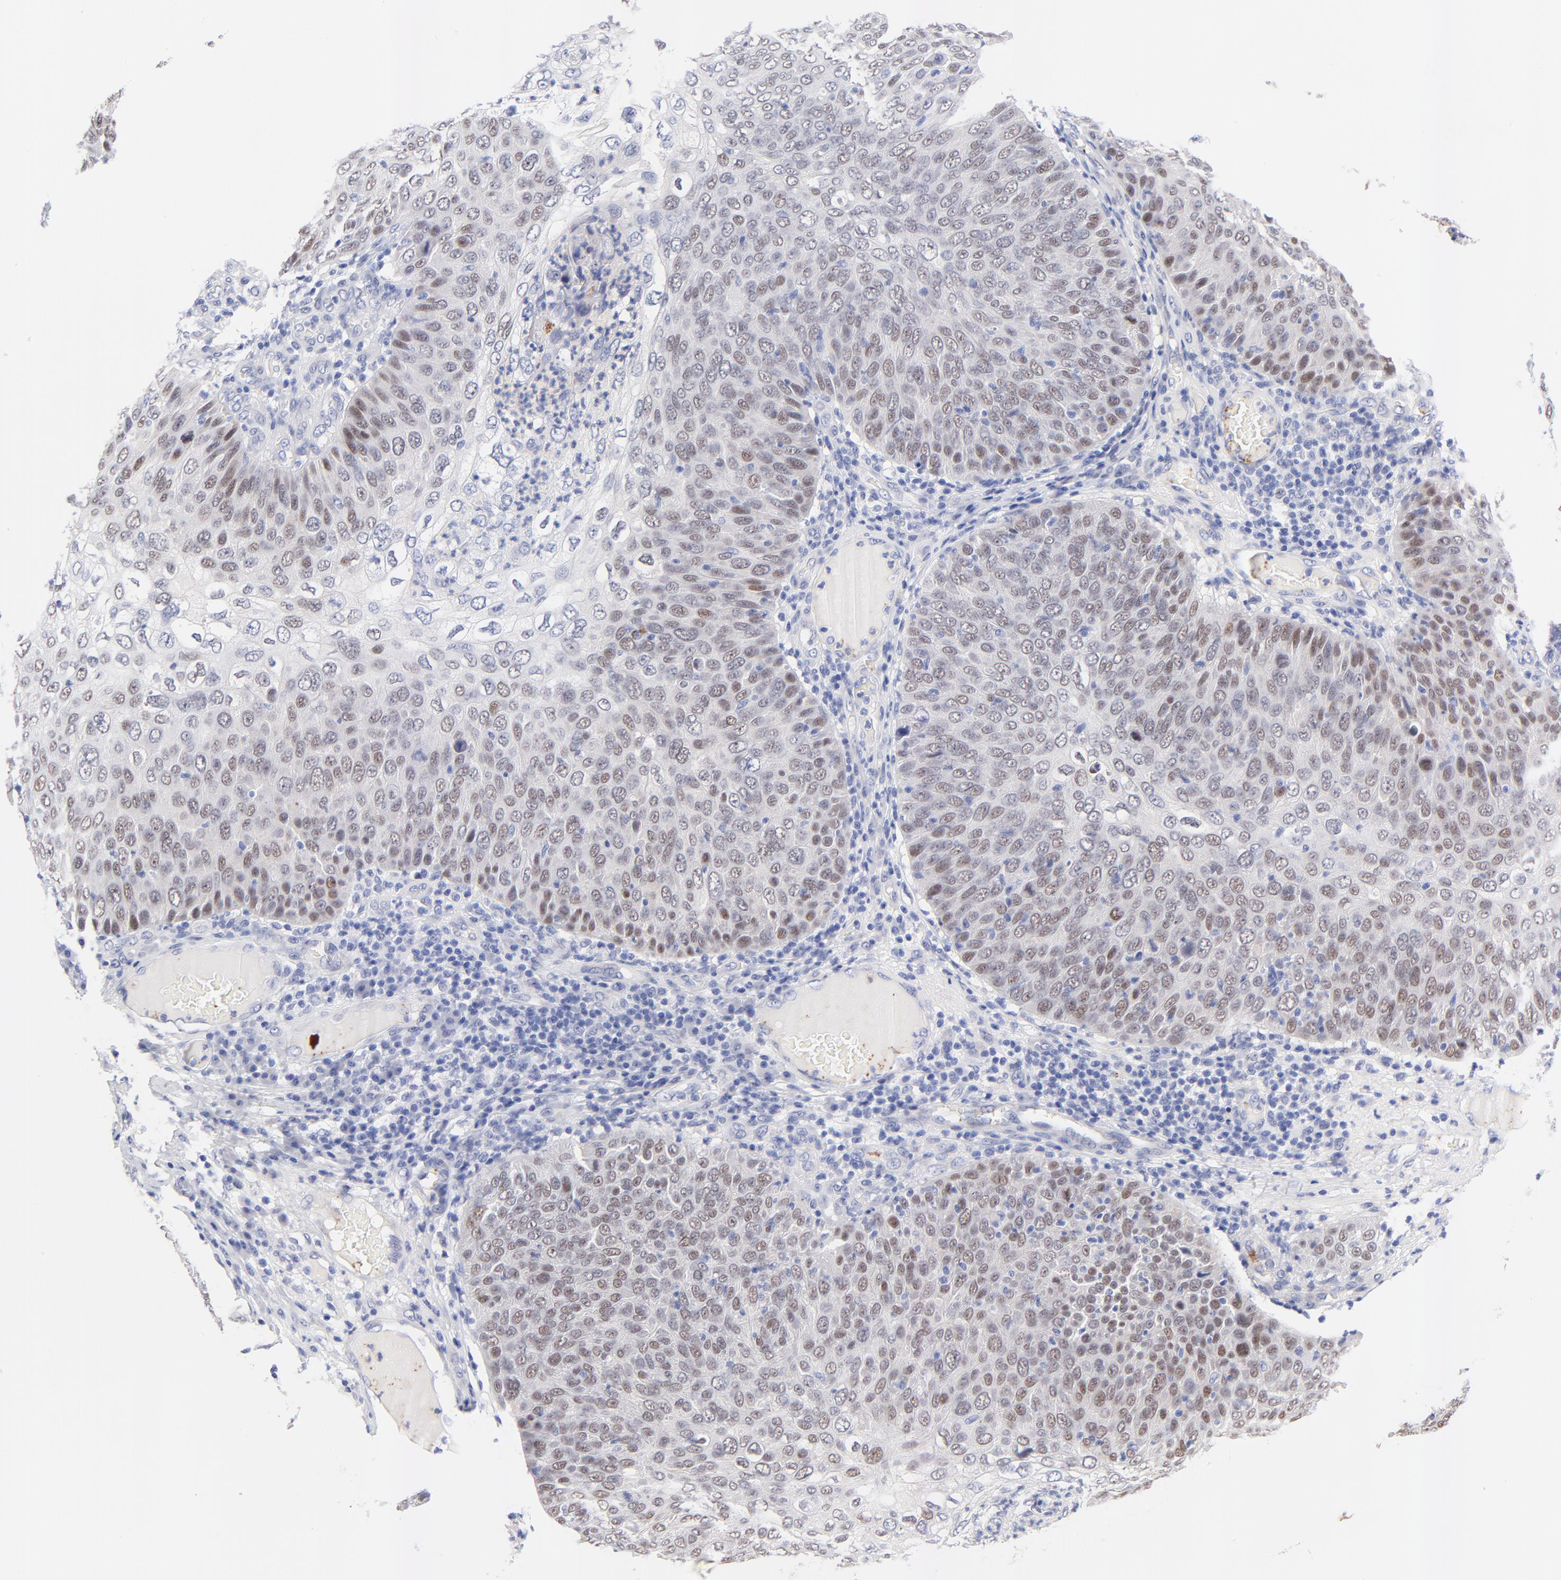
{"staining": {"intensity": "moderate", "quantity": "25%-75%", "location": "nuclear"}, "tissue": "skin cancer", "cell_type": "Tumor cells", "image_type": "cancer", "snomed": [{"axis": "morphology", "description": "Squamous cell carcinoma, NOS"}, {"axis": "topography", "description": "Skin"}], "caption": "Tumor cells exhibit moderate nuclear positivity in approximately 25%-75% of cells in skin cancer (squamous cell carcinoma). Using DAB (brown) and hematoxylin (blue) stains, captured at high magnification using brightfield microscopy.", "gene": "FAM117B", "patient": {"sex": "male", "age": 87}}